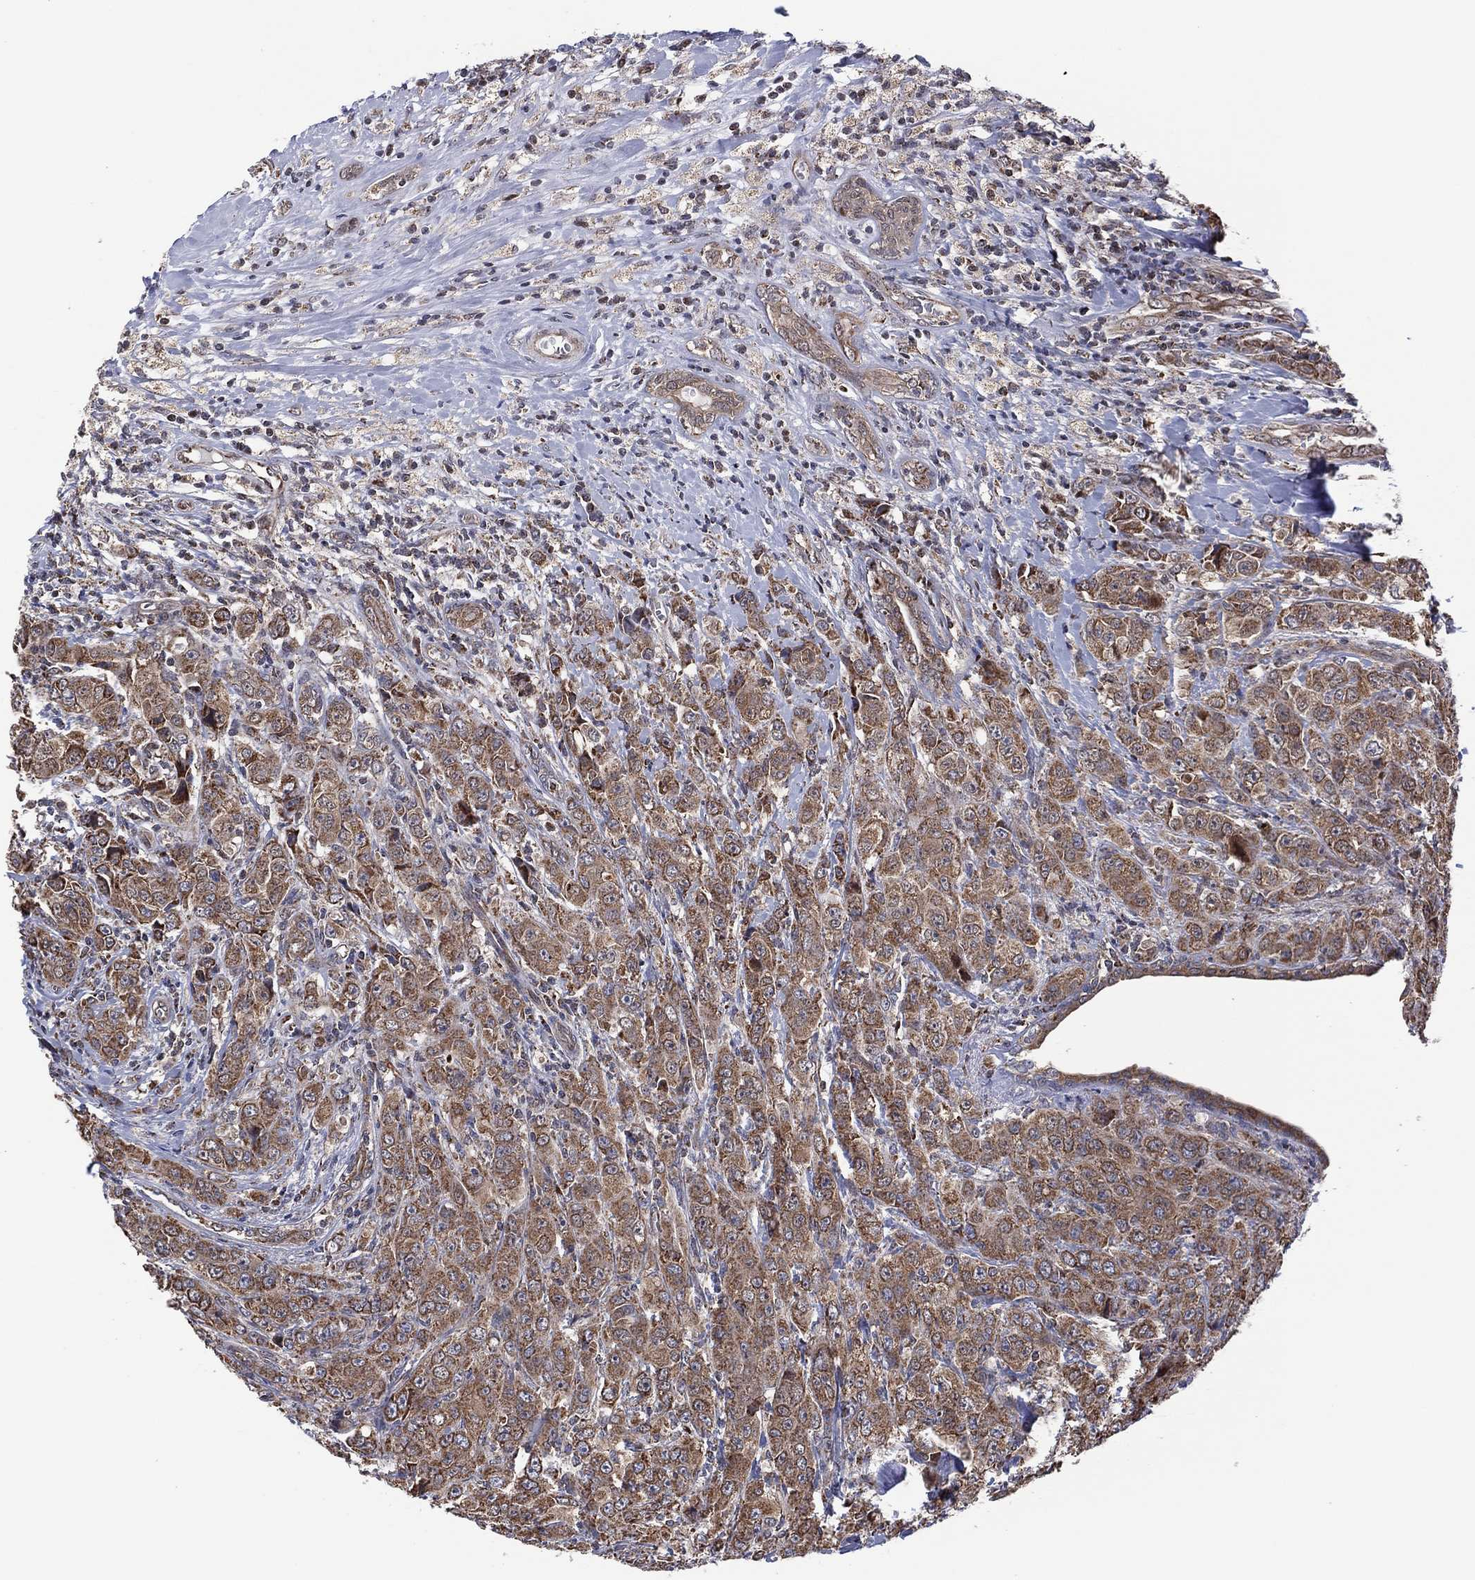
{"staining": {"intensity": "moderate", "quantity": ">75%", "location": "cytoplasmic/membranous"}, "tissue": "breast cancer", "cell_type": "Tumor cells", "image_type": "cancer", "snomed": [{"axis": "morphology", "description": "Duct carcinoma"}, {"axis": "topography", "description": "Breast"}], "caption": "A brown stain labels moderate cytoplasmic/membranous expression of a protein in human breast infiltrating ductal carcinoma tumor cells.", "gene": "PIDD1", "patient": {"sex": "female", "age": 43}}